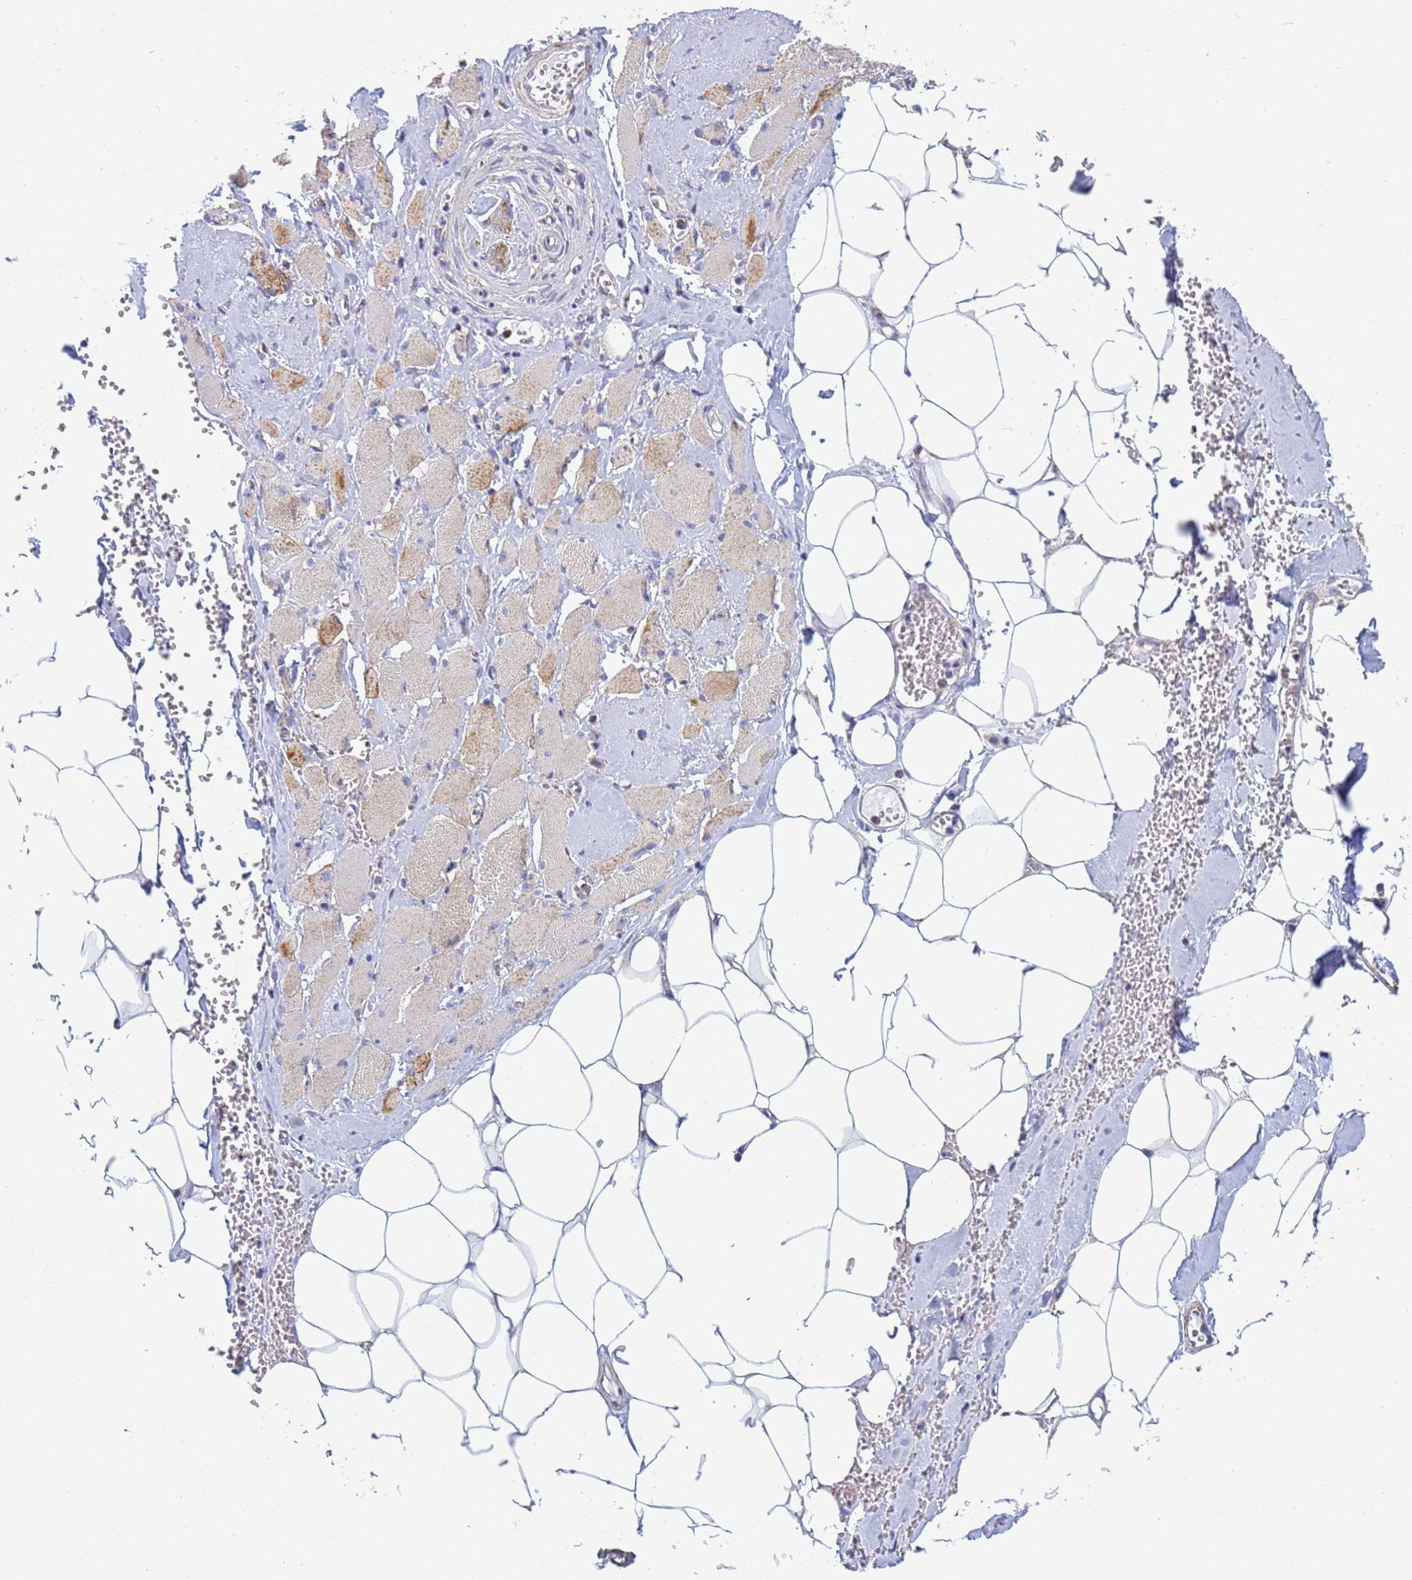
{"staining": {"intensity": "moderate", "quantity": "<25%", "location": "cytoplasmic/membranous"}, "tissue": "skeletal muscle", "cell_type": "Myocytes", "image_type": "normal", "snomed": [{"axis": "morphology", "description": "Normal tissue, NOS"}, {"axis": "morphology", "description": "Basal cell carcinoma"}, {"axis": "topography", "description": "Skeletal muscle"}], "caption": "Skeletal muscle stained with a brown dye reveals moderate cytoplasmic/membranous positive expression in about <25% of myocytes.", "gene": "COQ4", "patient": {"sex": "female", "age": 64}}